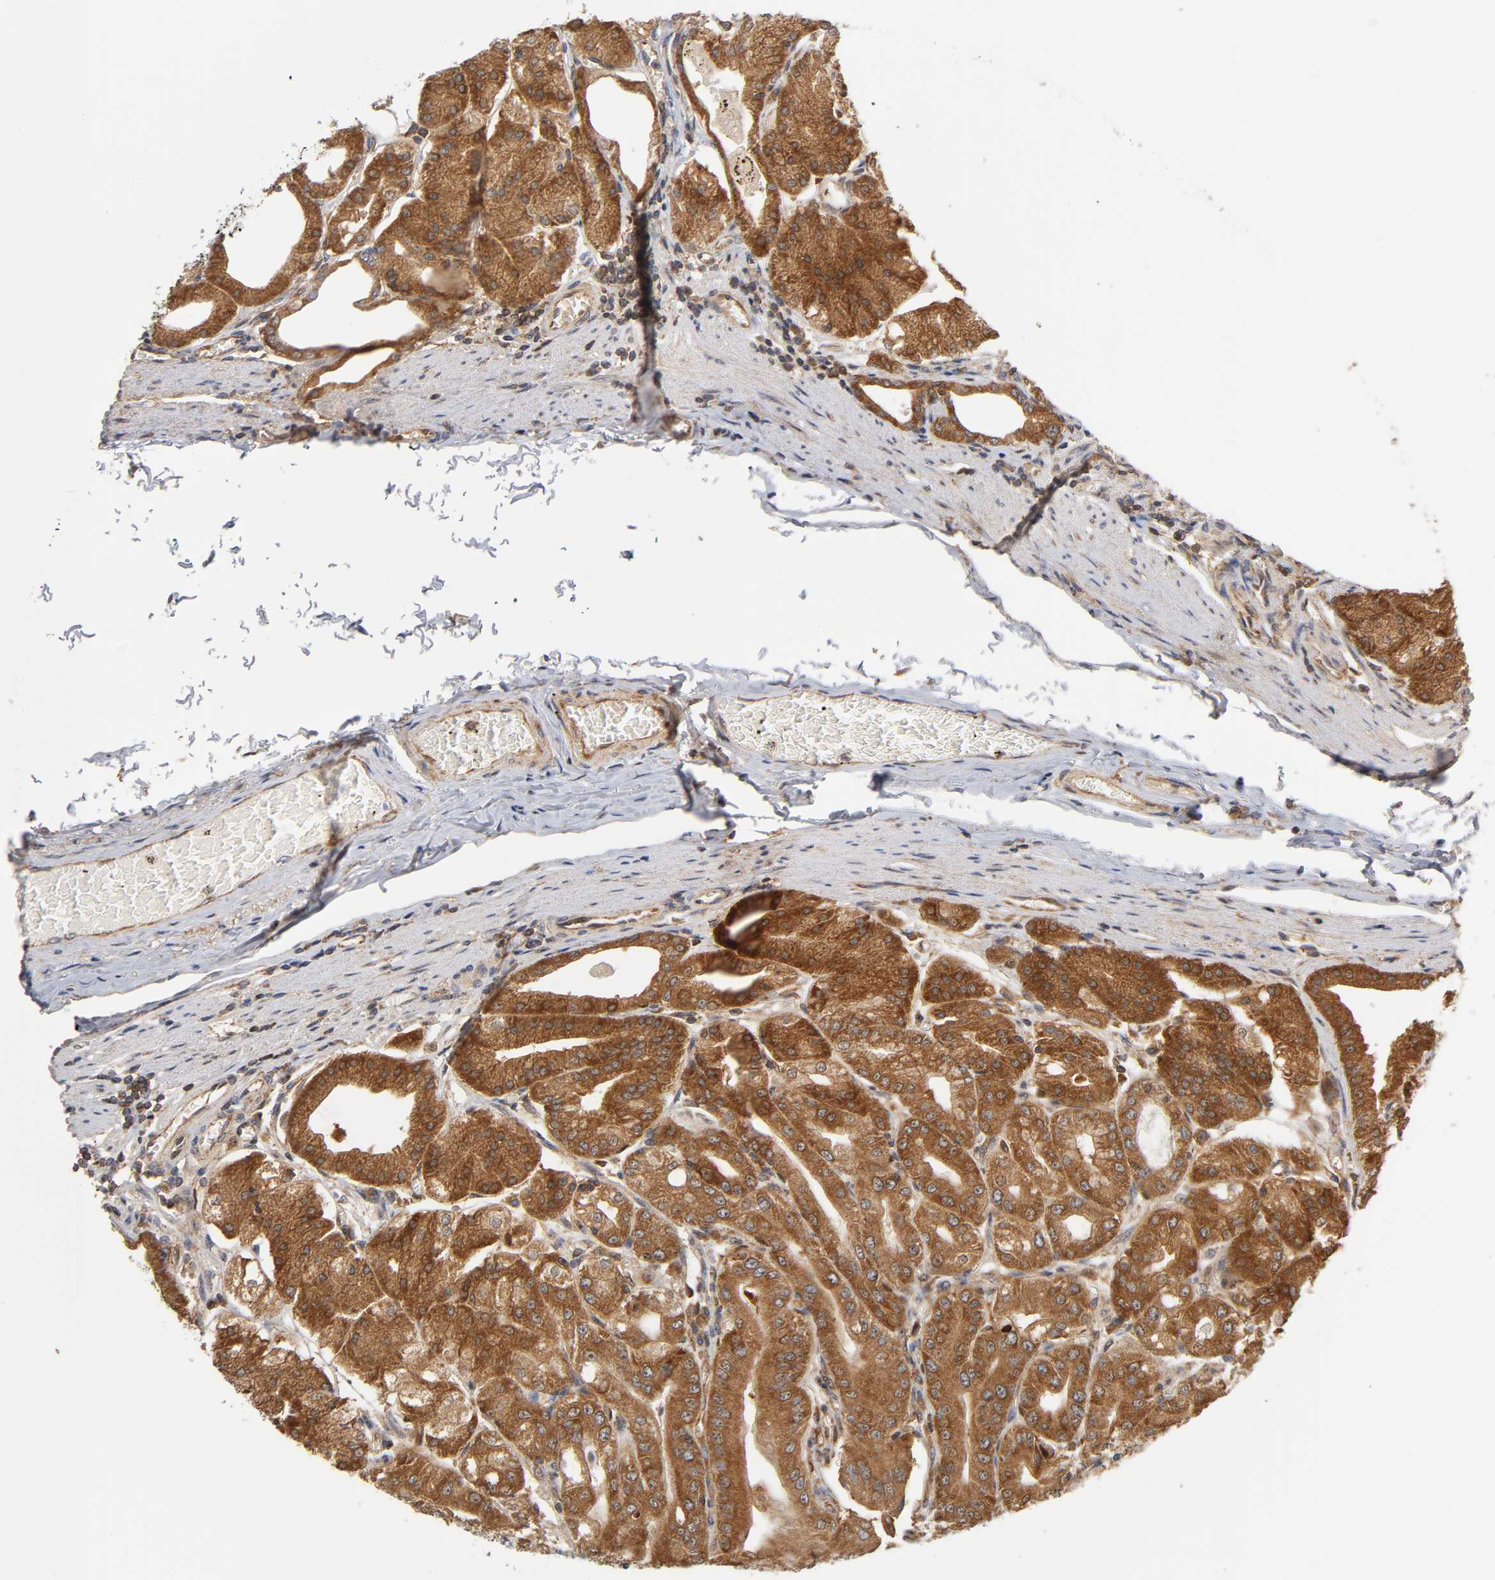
{"staining": {"intensity": "strong", "quantity": ">75%", "location": "cytoplasmic/membranous"}, "tissue": "stomach", "cell_type": "Glandular cells", "image_type": "normal", "snomed": [{"axis": "morphology", "description": "Normal tissue, NOS"}, {"axis": "topography", "description": "Stomach, lower"}], "caption": "High-magnification brightfield microscopy of unremarkable stomach stained with DAB (3,3'-diaminobenzidine) (brown) and counterstained with hematoxylin (blue). glandular cells exhibit strong cytoplasmic/membranous expression is seen in about>75% of cells.", "gene": "PAFAH1B1", "patient": {"sex": "male", "age": 71}}